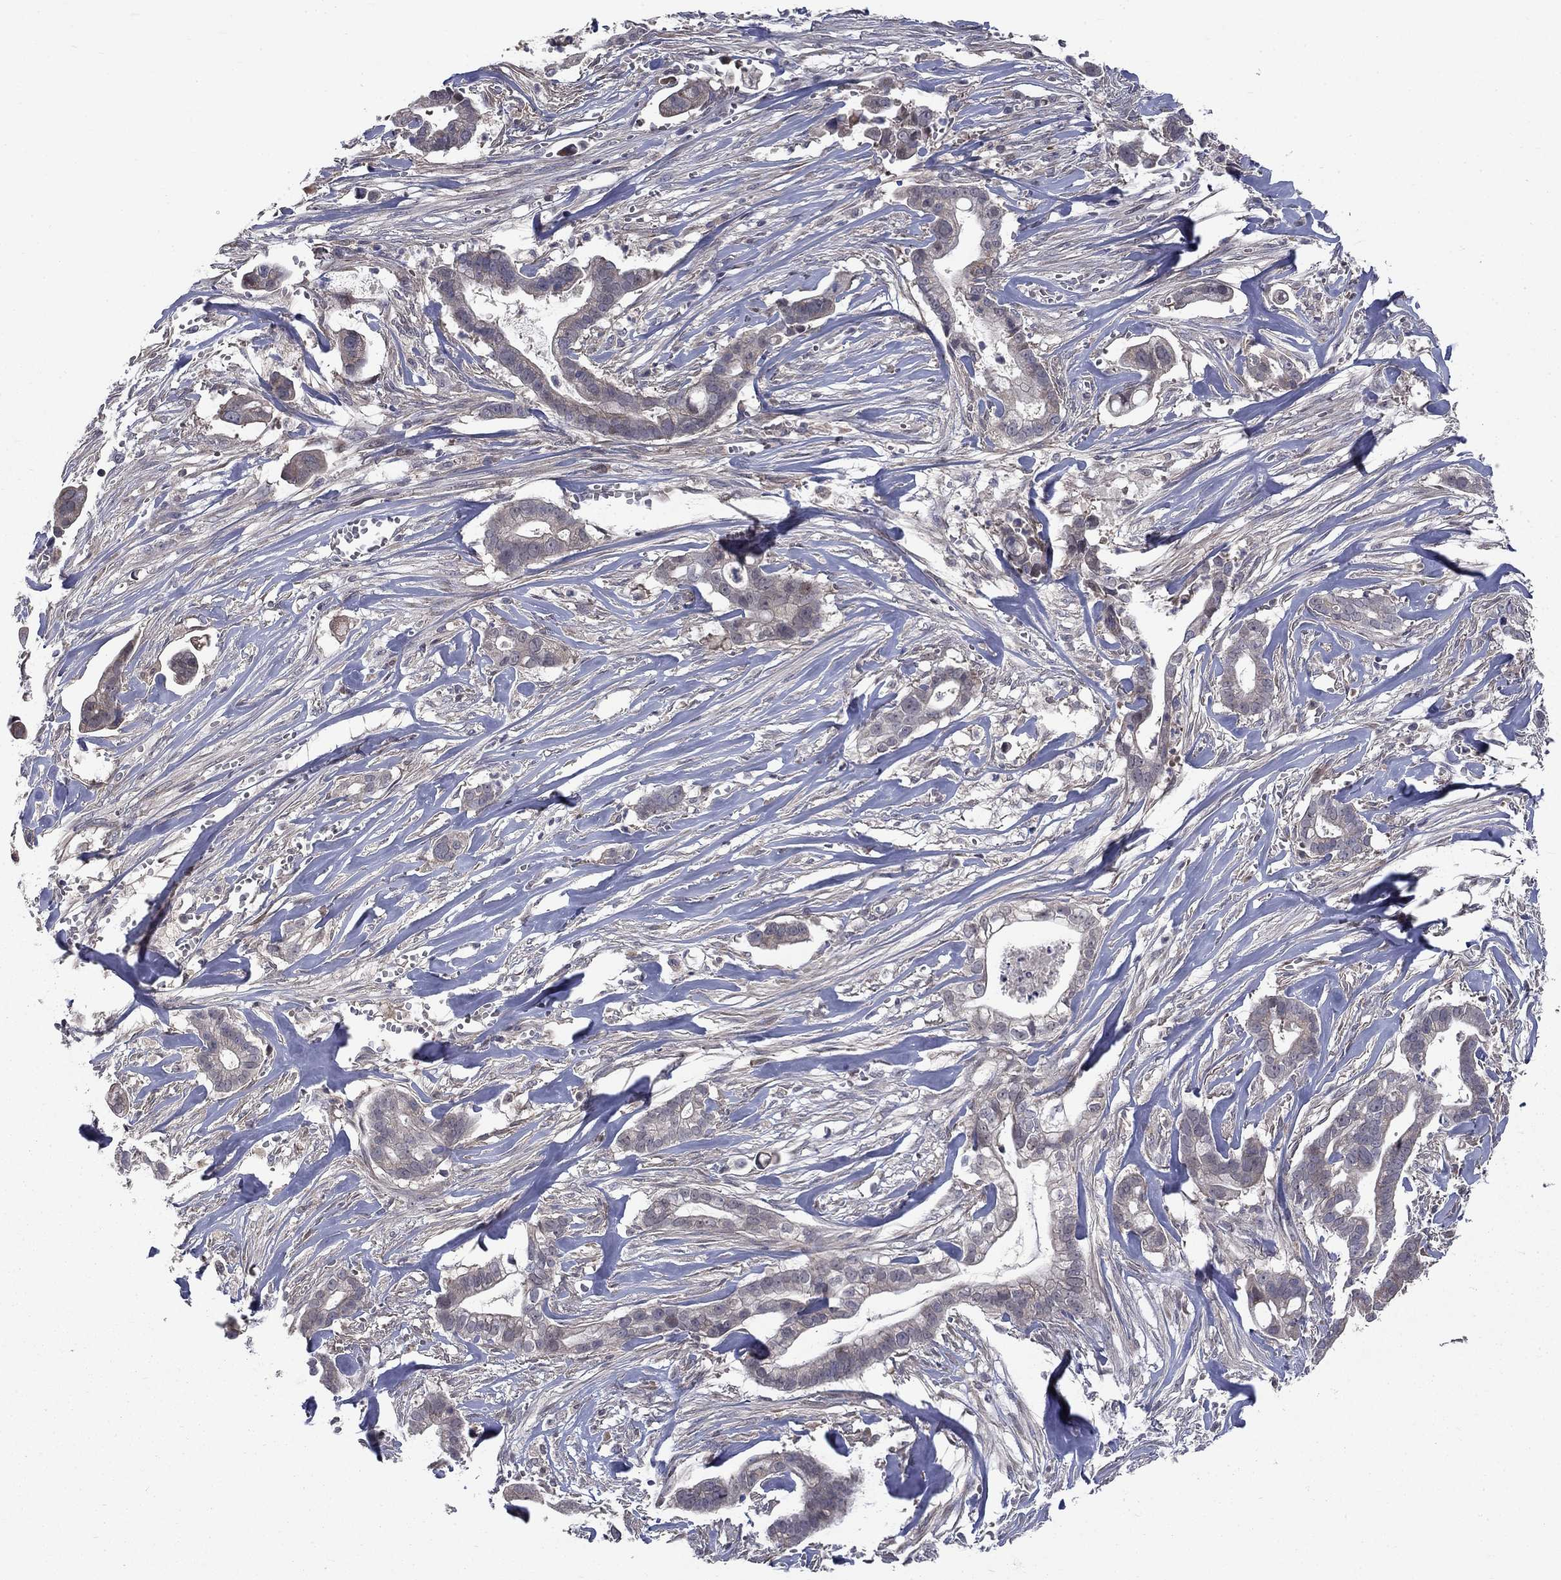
{"staining": {"intensity": "strong", "quantity": "25%-75%", "location": "cytoplasmic/membranous"}, "tissue": "pancreatic cancer", "cell_type": "Tumor cells", "image_type": "cancer", "snomed": [{"axis": "morphology", "description": "Adenocarcinoma, NOS"}, {"axis": "topography", "description": "Pancreas"}], "caption": "A brown stain highlights strong cytoplasmic/membranous expression of a protein in human pancreatic cancer (adenocarcinoma) tumor cells.", "gene": "FAM3B", "patient": {"sex": "male", "age": 61}}